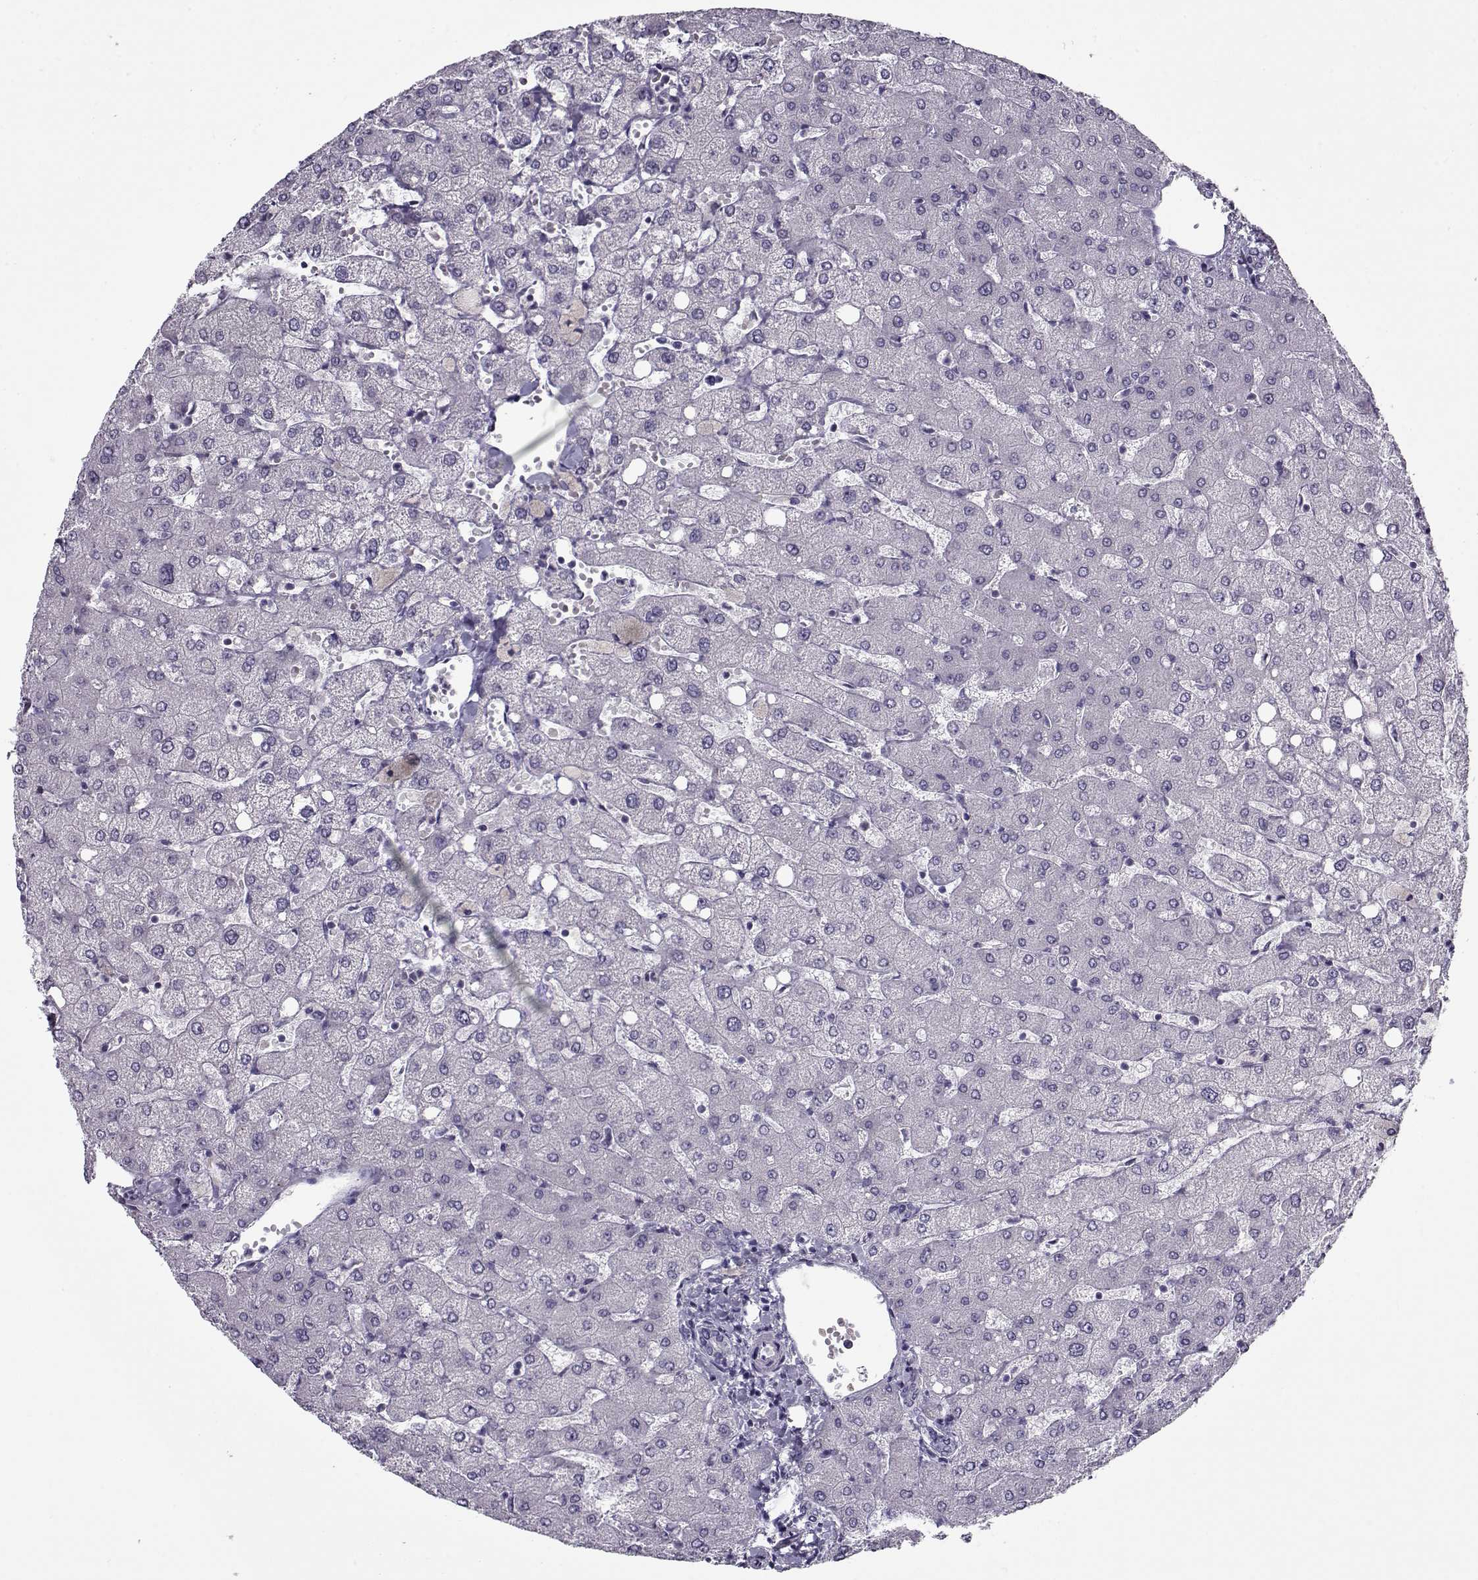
{"staining": {"intensity": "negative", "quantity": "none", "location": "none"}, "tissue": "liver", "cell_type": "Cholangiocytes", "image_type": "normal", "snomed": [{"axis": "morphology", "description": "Normal tissue, NOS"}, {"axis": "topography", "description": "Liver"}], "caption": "A high-resolution histopathology image shows immunohistochemistry staining of unremarkable liver, which demonstrates no significant expression in cholangiocytes.", "gene": "PP2D1", "patient": {"sex": "female", "age": 54}}